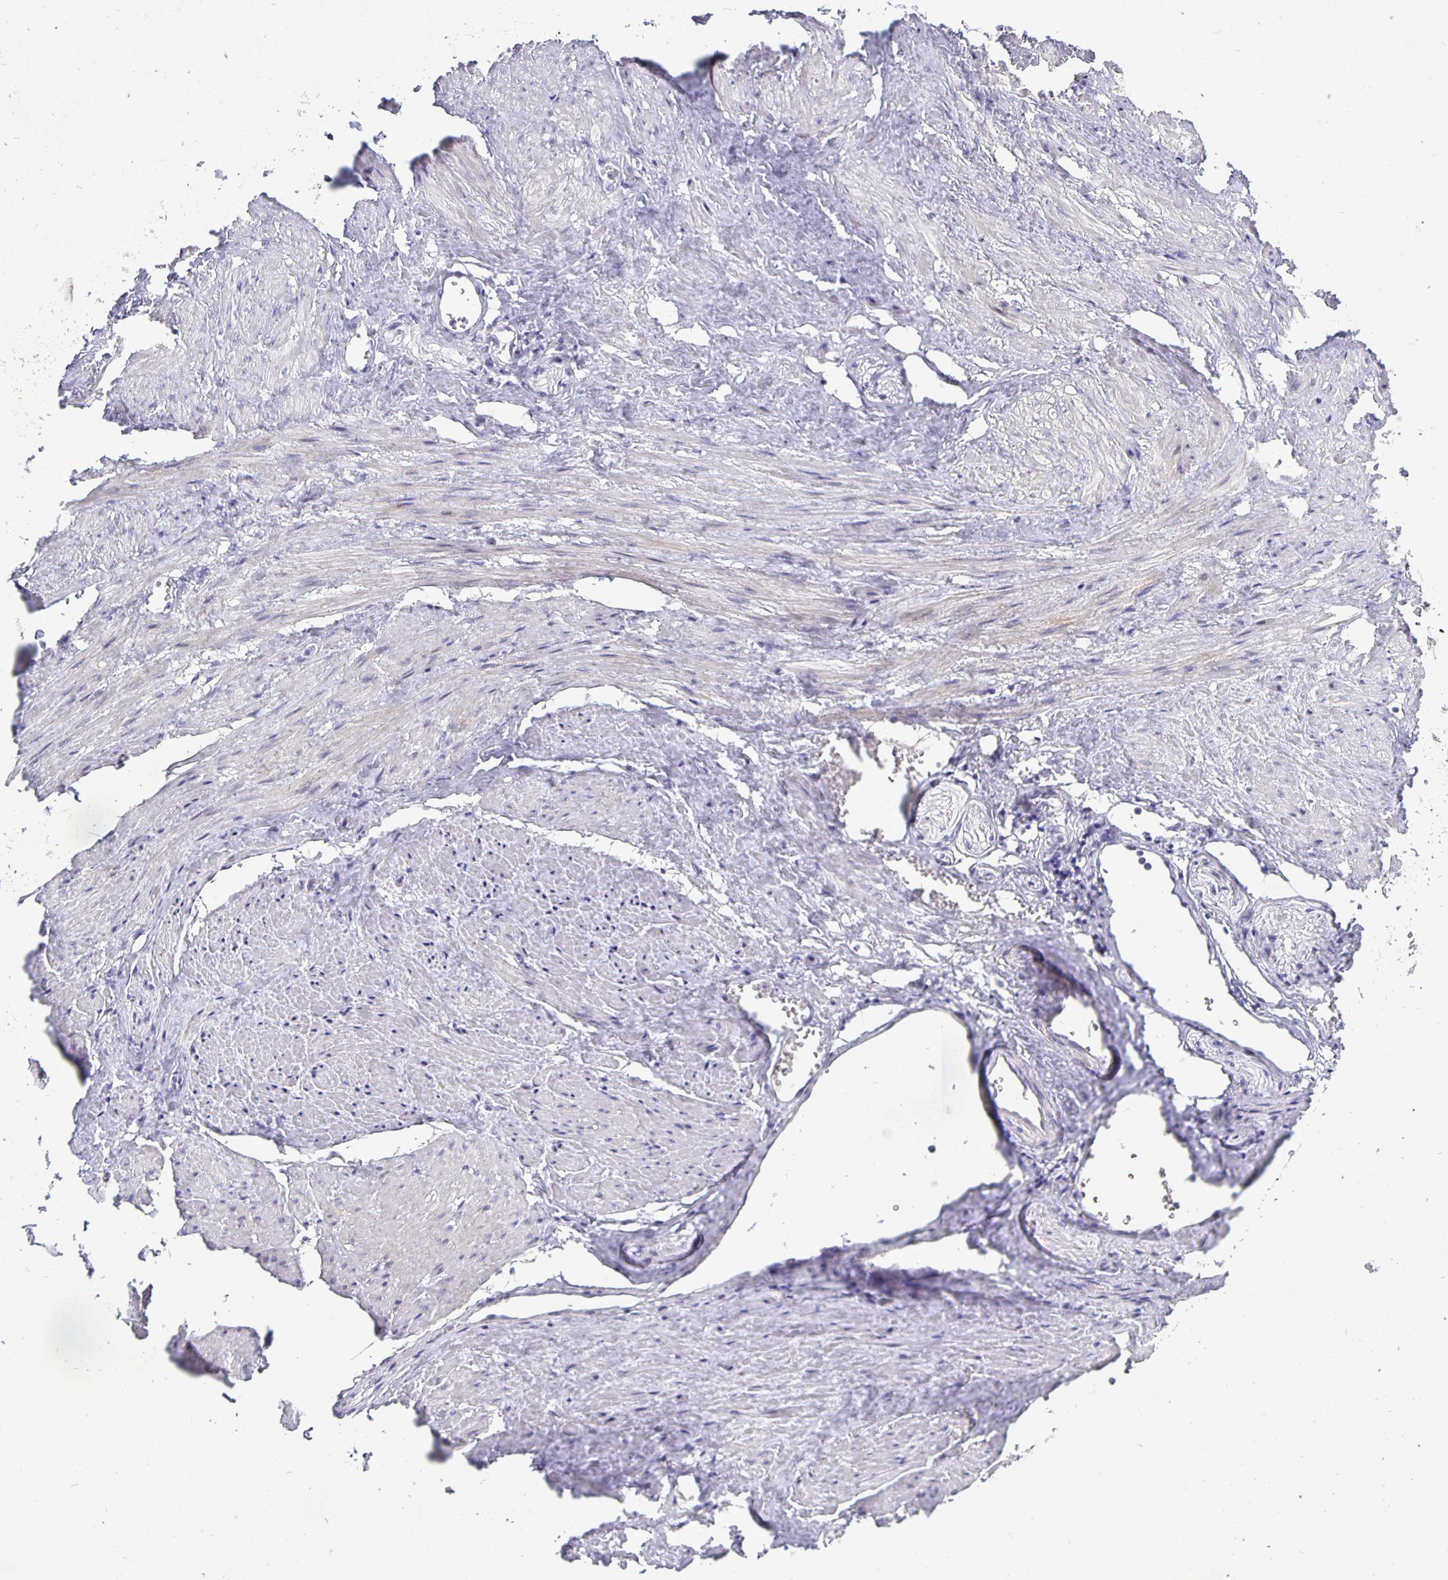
{"staining": {"intensity": "negative", "quantity": "none", "location": "none"}, "tissue": "adipose tissue", "cell_type": "Adipocytes", "image_type": "normal", "snomed": [{"axis": "morphology", "description": "Normal tissue, NOS"}, {"axis": "topography", "description": "Prostate"}, {"axis": "topography", "description": "Peripheral nerve tissue"}], "caption": "This is an IHC photomicrograph of benign human adipose tissue. There is no staining in adipocytes.", "gene": "ERBB2", "patient": {"sex": "male", "age": 55}}